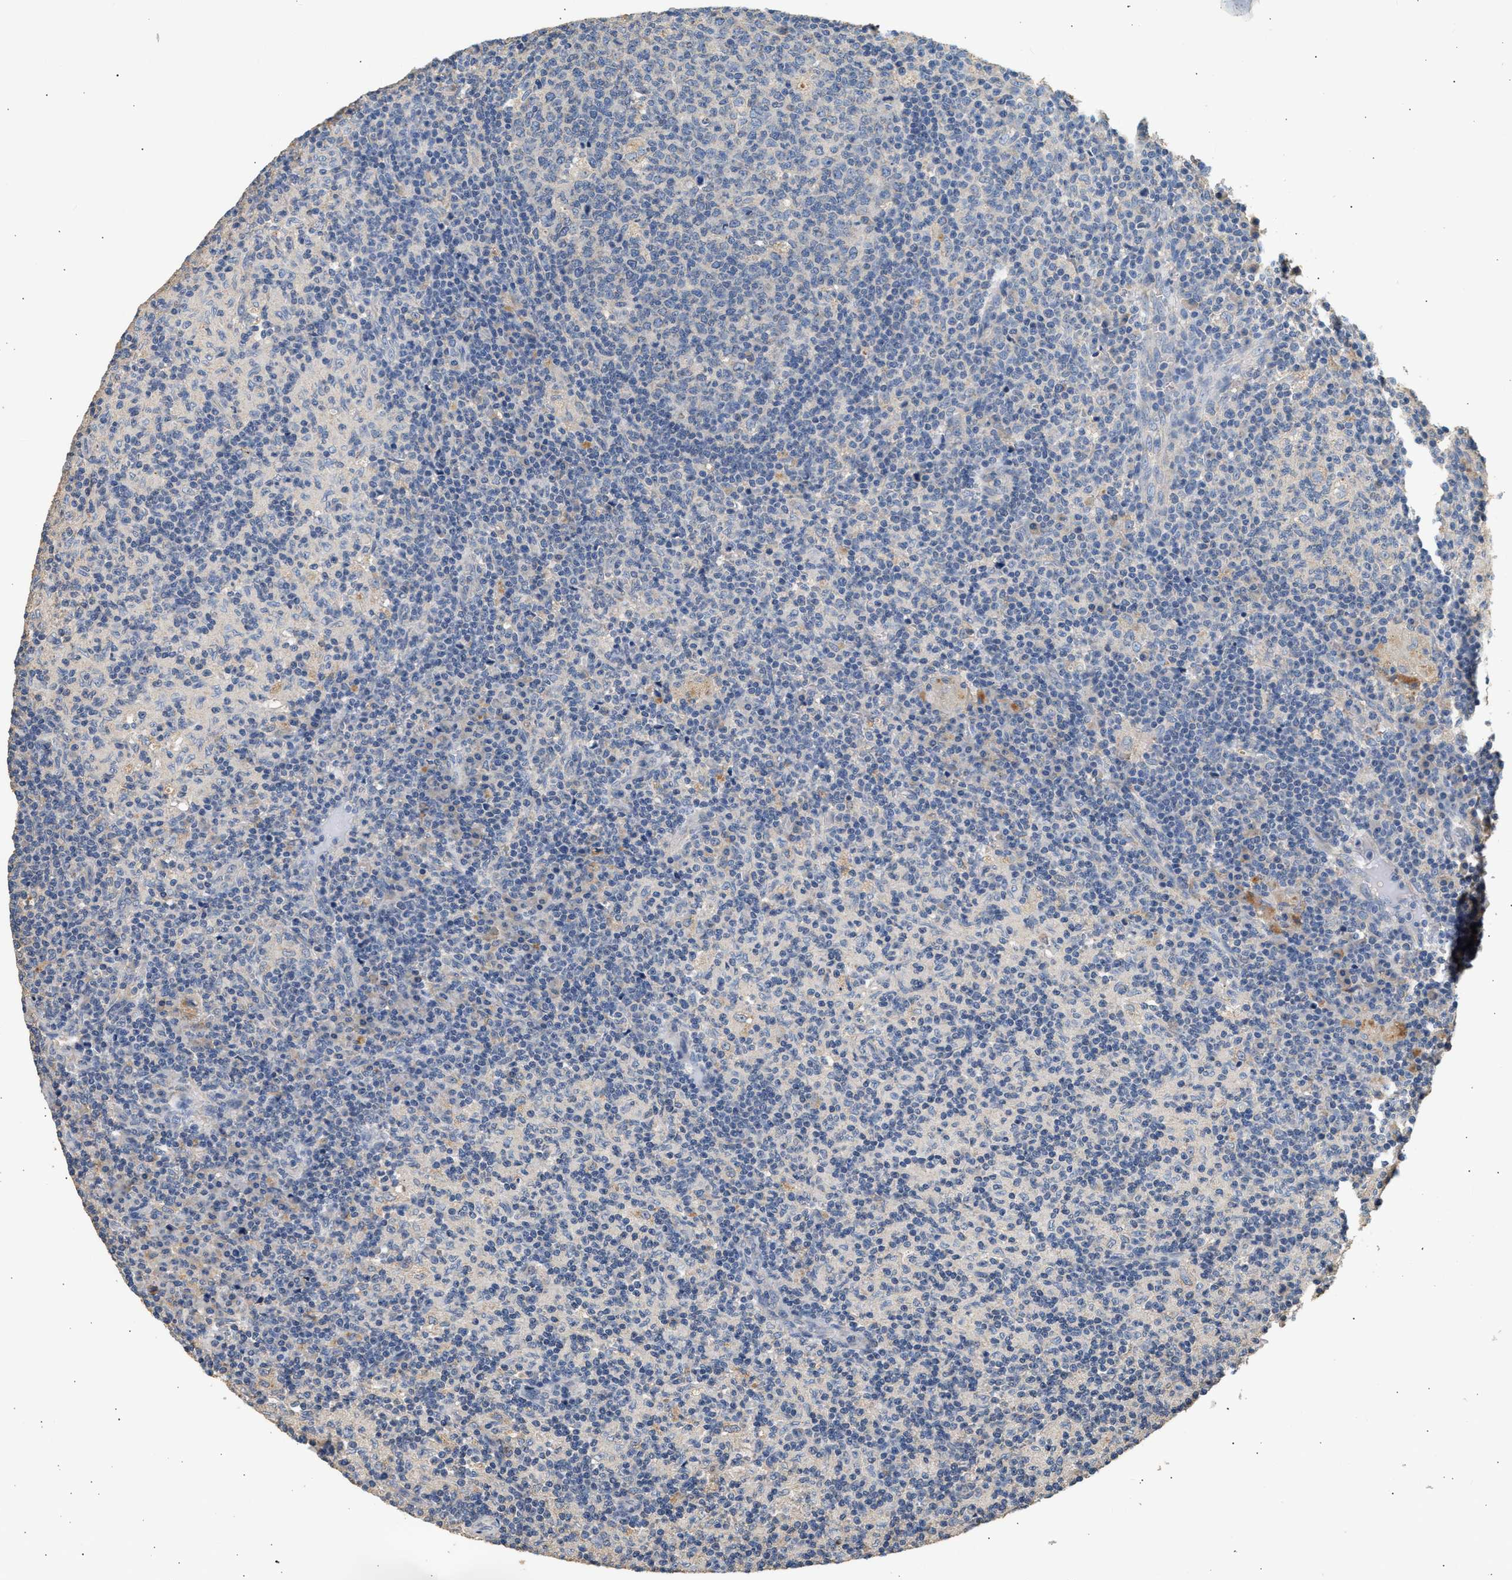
{"staining": {"intensity": "negative", "quantity": "none", "location": "none"}, "tissue": "lymph node", "cell_type": "Germinal center cells", "image_type": "normal", "snomed": [{"axis": "morphology", "description": "Normal tissue, NOS"}, {"axis": "morphology", "description": "Inflammation, NOS"}, {"axis": "topography", "description": "Lymph node"}], "caption": "This is an IHC photomicrograph of unremarkable human lymph node. There is no expression in germinal center cells.", "gene": "WDR31", "patient": {"sex": "male", "age": 55}}